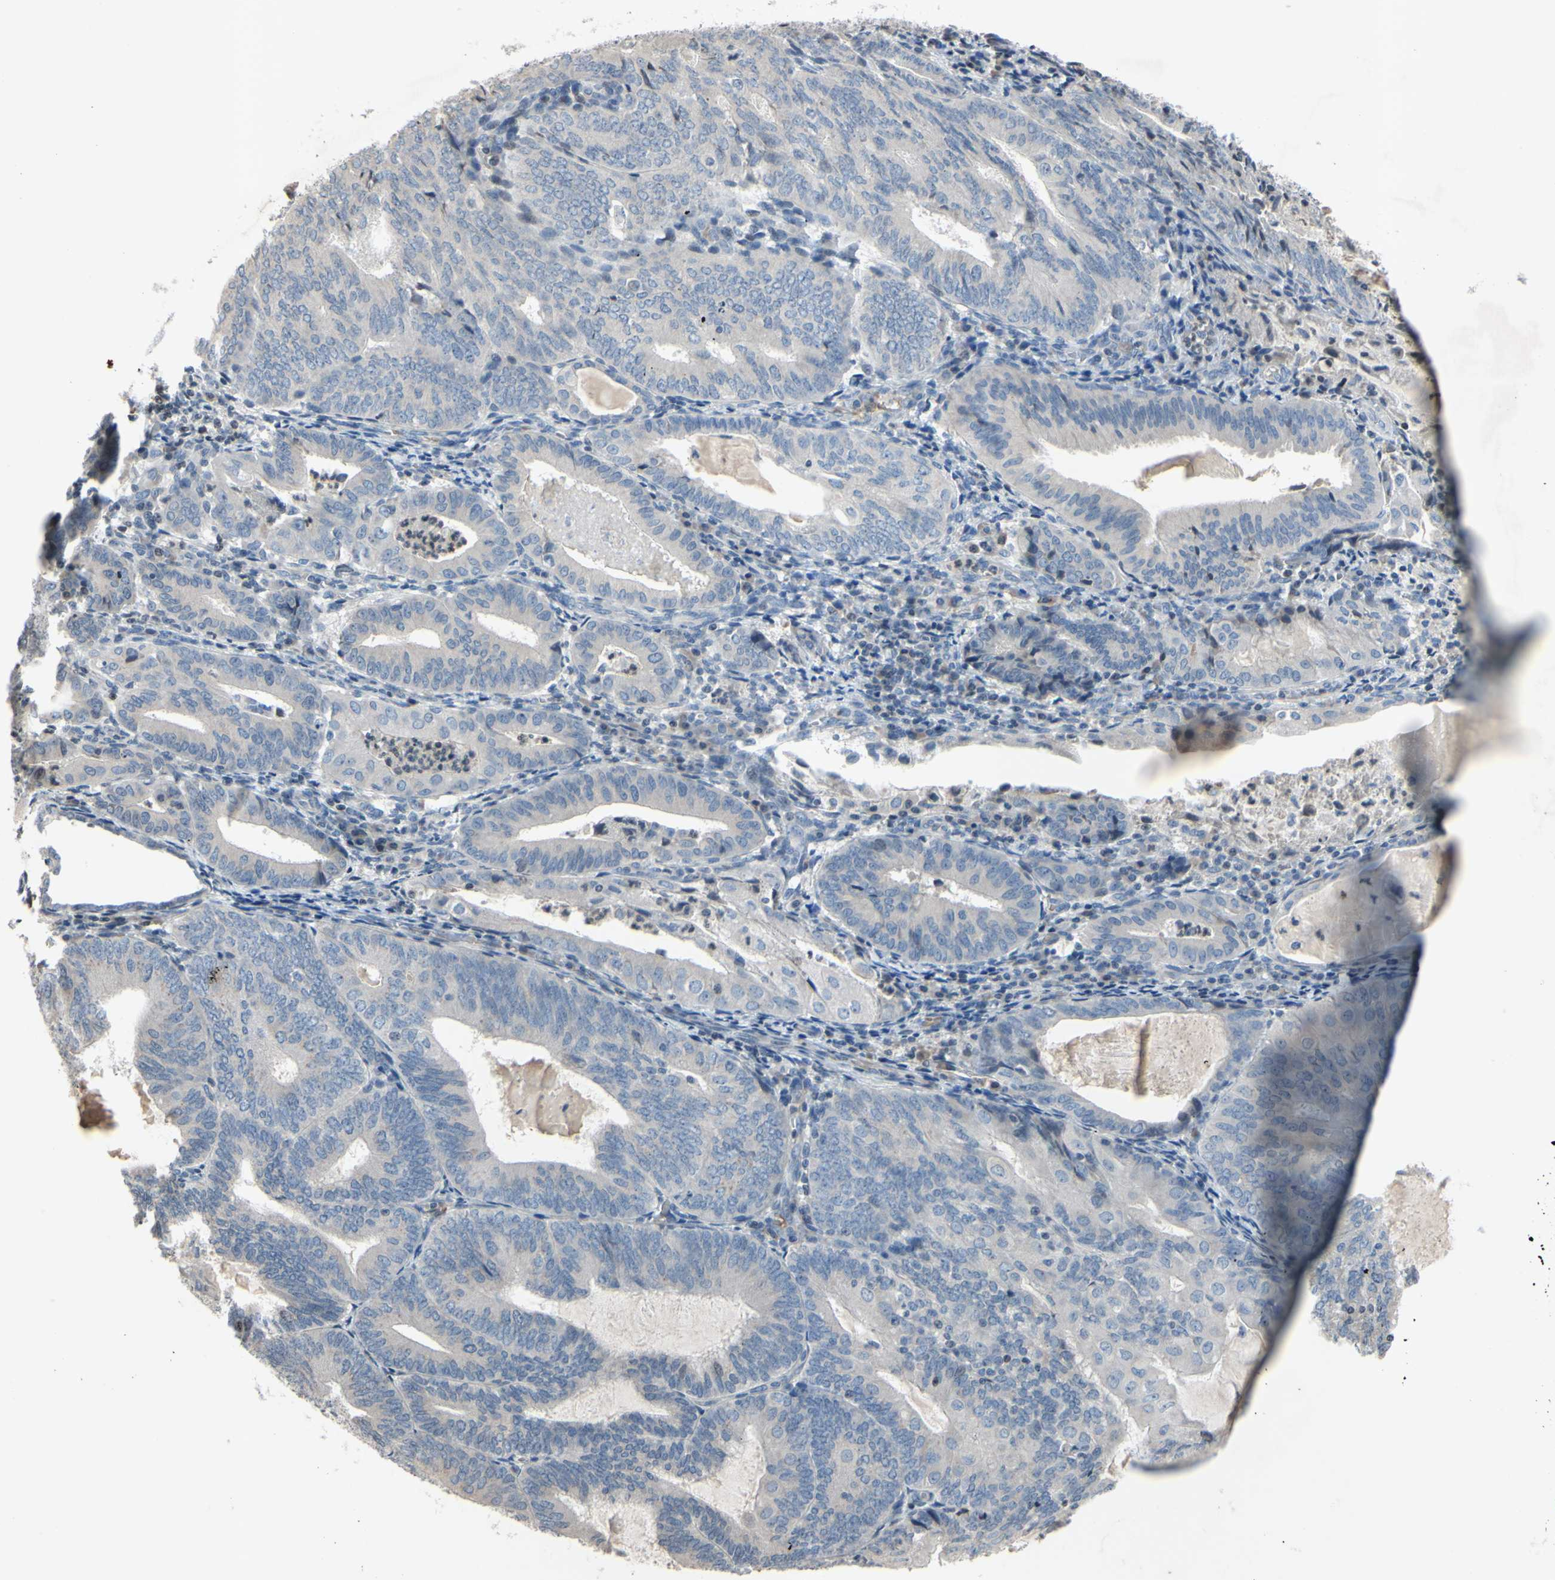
{"staining": {"intensity": "negative", "quantity": "none", "location": "none"}, "tissue": "endometrial cancer", "cell_type": "Tumor cells", "image_type": "cancer", "snomed": [{"axis": "morphology", "description": "Adenocarcinoma, NOS"}, {"axis": "topography", "description": "Endometrium"}], "caption": "This is an immunohistochemistry (IHC) histopathology image of endometrial cancer. There is no positivity in tumor cells.", "gene": "ARG1", "patient": {"sex": "female", "age": 81}}